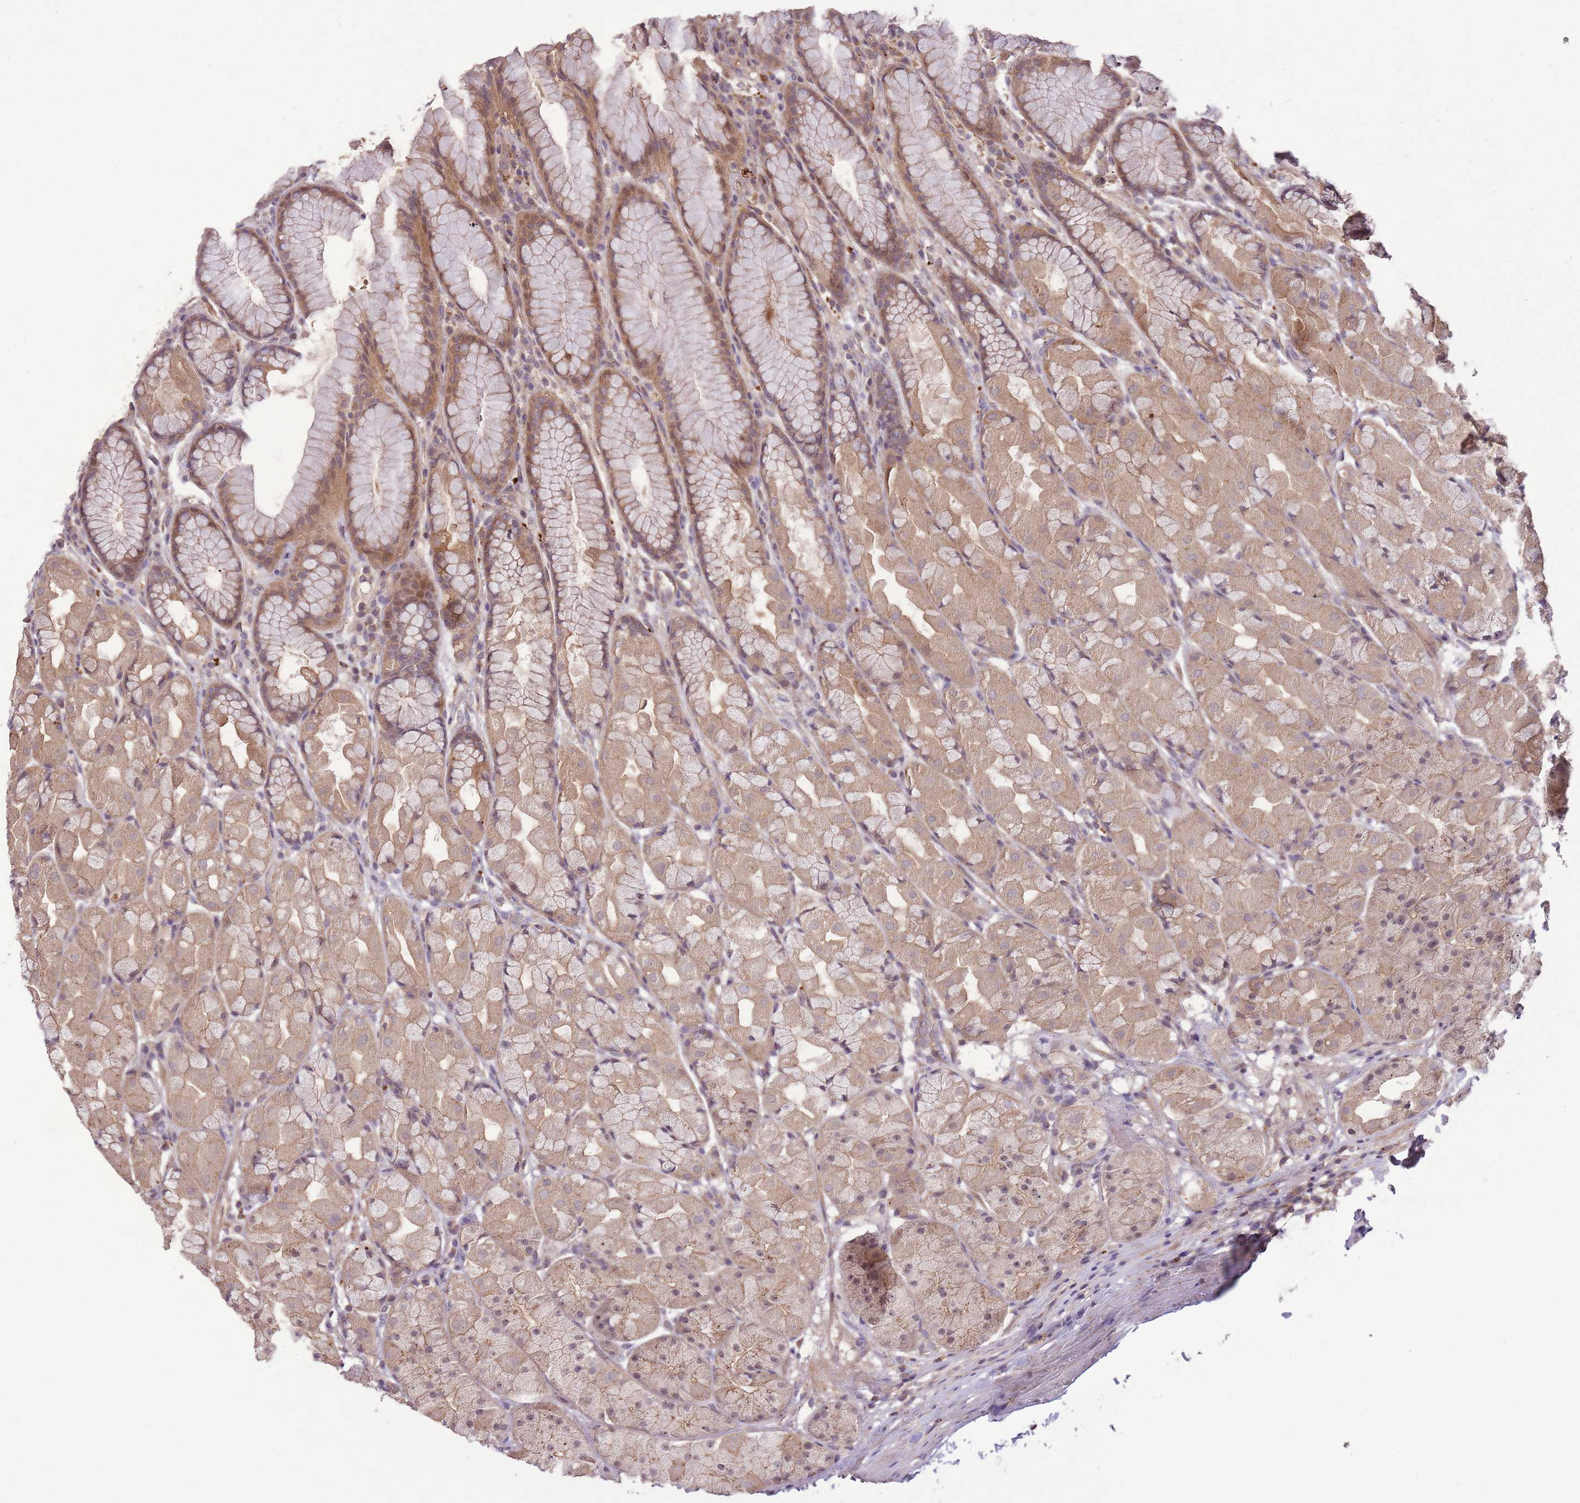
{"staining": {"intensity": "moderate", "quantity": ">75%", "location": "cytoplasmic/membranous"}, "tissue": "stomach", "cell_type": "Glandular cells", "image_type": "normal", "snomed": [{"axis": "morphology", "description": "Normal tissue, NOS"}, {"axis": "topography", "description": "Stomach"}], "caption": "Immunohistochemistry (IHC) image of normal stomach stained for a protein (brown), which displays medium levels of moderate cytoplasmic/membranous expression in about >75% of glandular cells.", "gene": "POLR3F", "patient": {"sex": "male", "age": 57}}